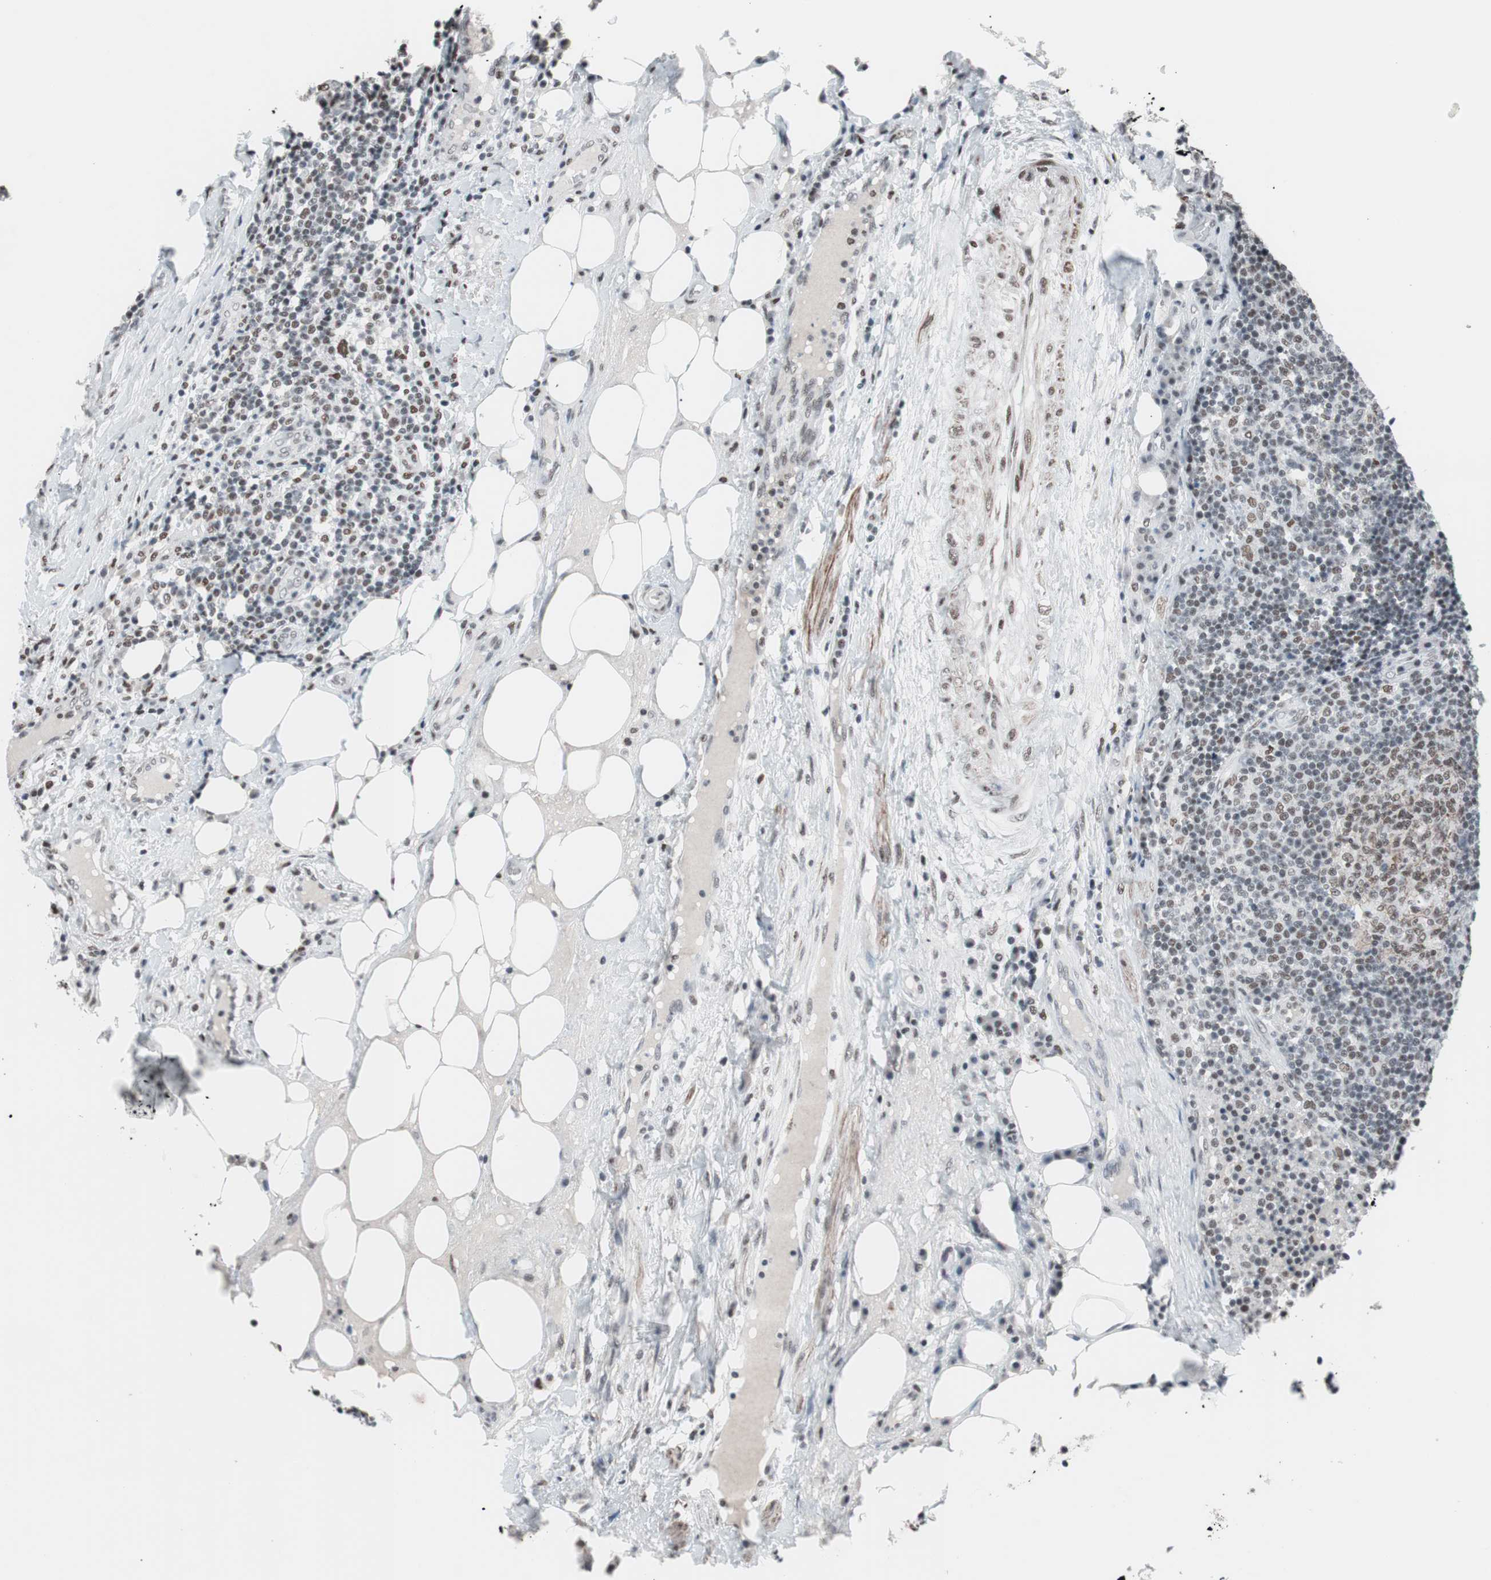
{"staining": {"intensity": "strong", "quantity": ">75%", "location": "nuclear"}, "tissue": "lymph node", "cell_type": "Germinal center cells", "image_type": "normal", "snomed": [{"axis": "morphology", "description": "Normal tissue, NOS"}, {"axis": "morphology", "description": "Squamous cell carcinoma, metastatic, NOS"}, {"axis": "topography", "description": "Lymph node"}], "caption": "Human lymph node stained with a brown dye exhibits strong nuclear positive staining in approximately >75% of germinal center cells.", "gene": "ARID1A", "patient": {"sex": "female", "age": 53}}